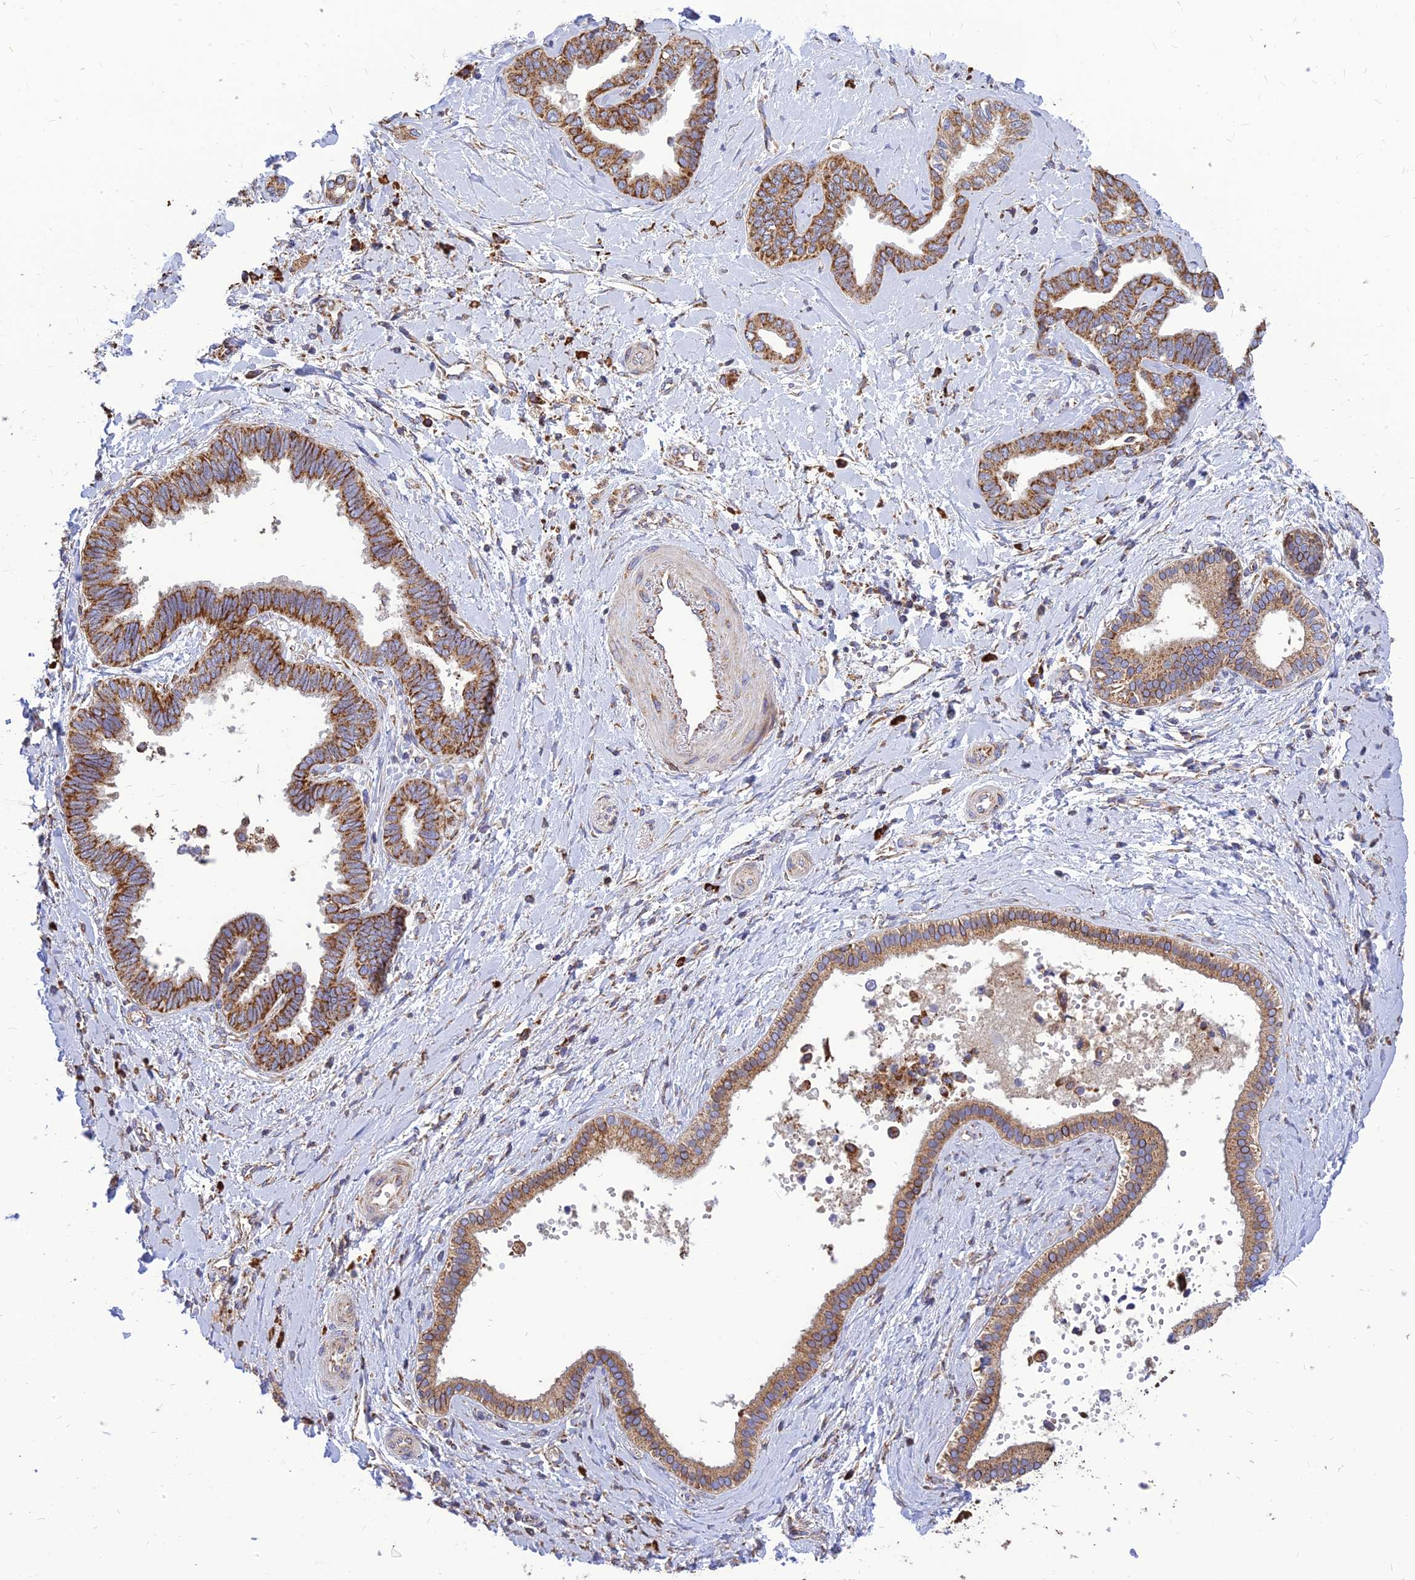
{"staining": {"intensity": "strong", "quantity": ">75%", "location": "cytoplasmic/membranous"}, "tissue": "liver cancer", "cell_type": "Tumor cells", "image_type": "cancer", "snomed": [{"axis": "morphology", "description": "Cholangiocarcinoma"}, {"axis": "topography", "description": "Liver"}], "caption": "Cholangiocarcinoma (liver) stained with DAB (3,3'-diaminobenzidine) IHC reveals high levels of strong cytoplasmic/membranous positivity in approximately >75% of tumor cells. Nuclei are stained in blue.", "gene": "THUMPD2", "patient": {"sex": "female", "age": 77}}